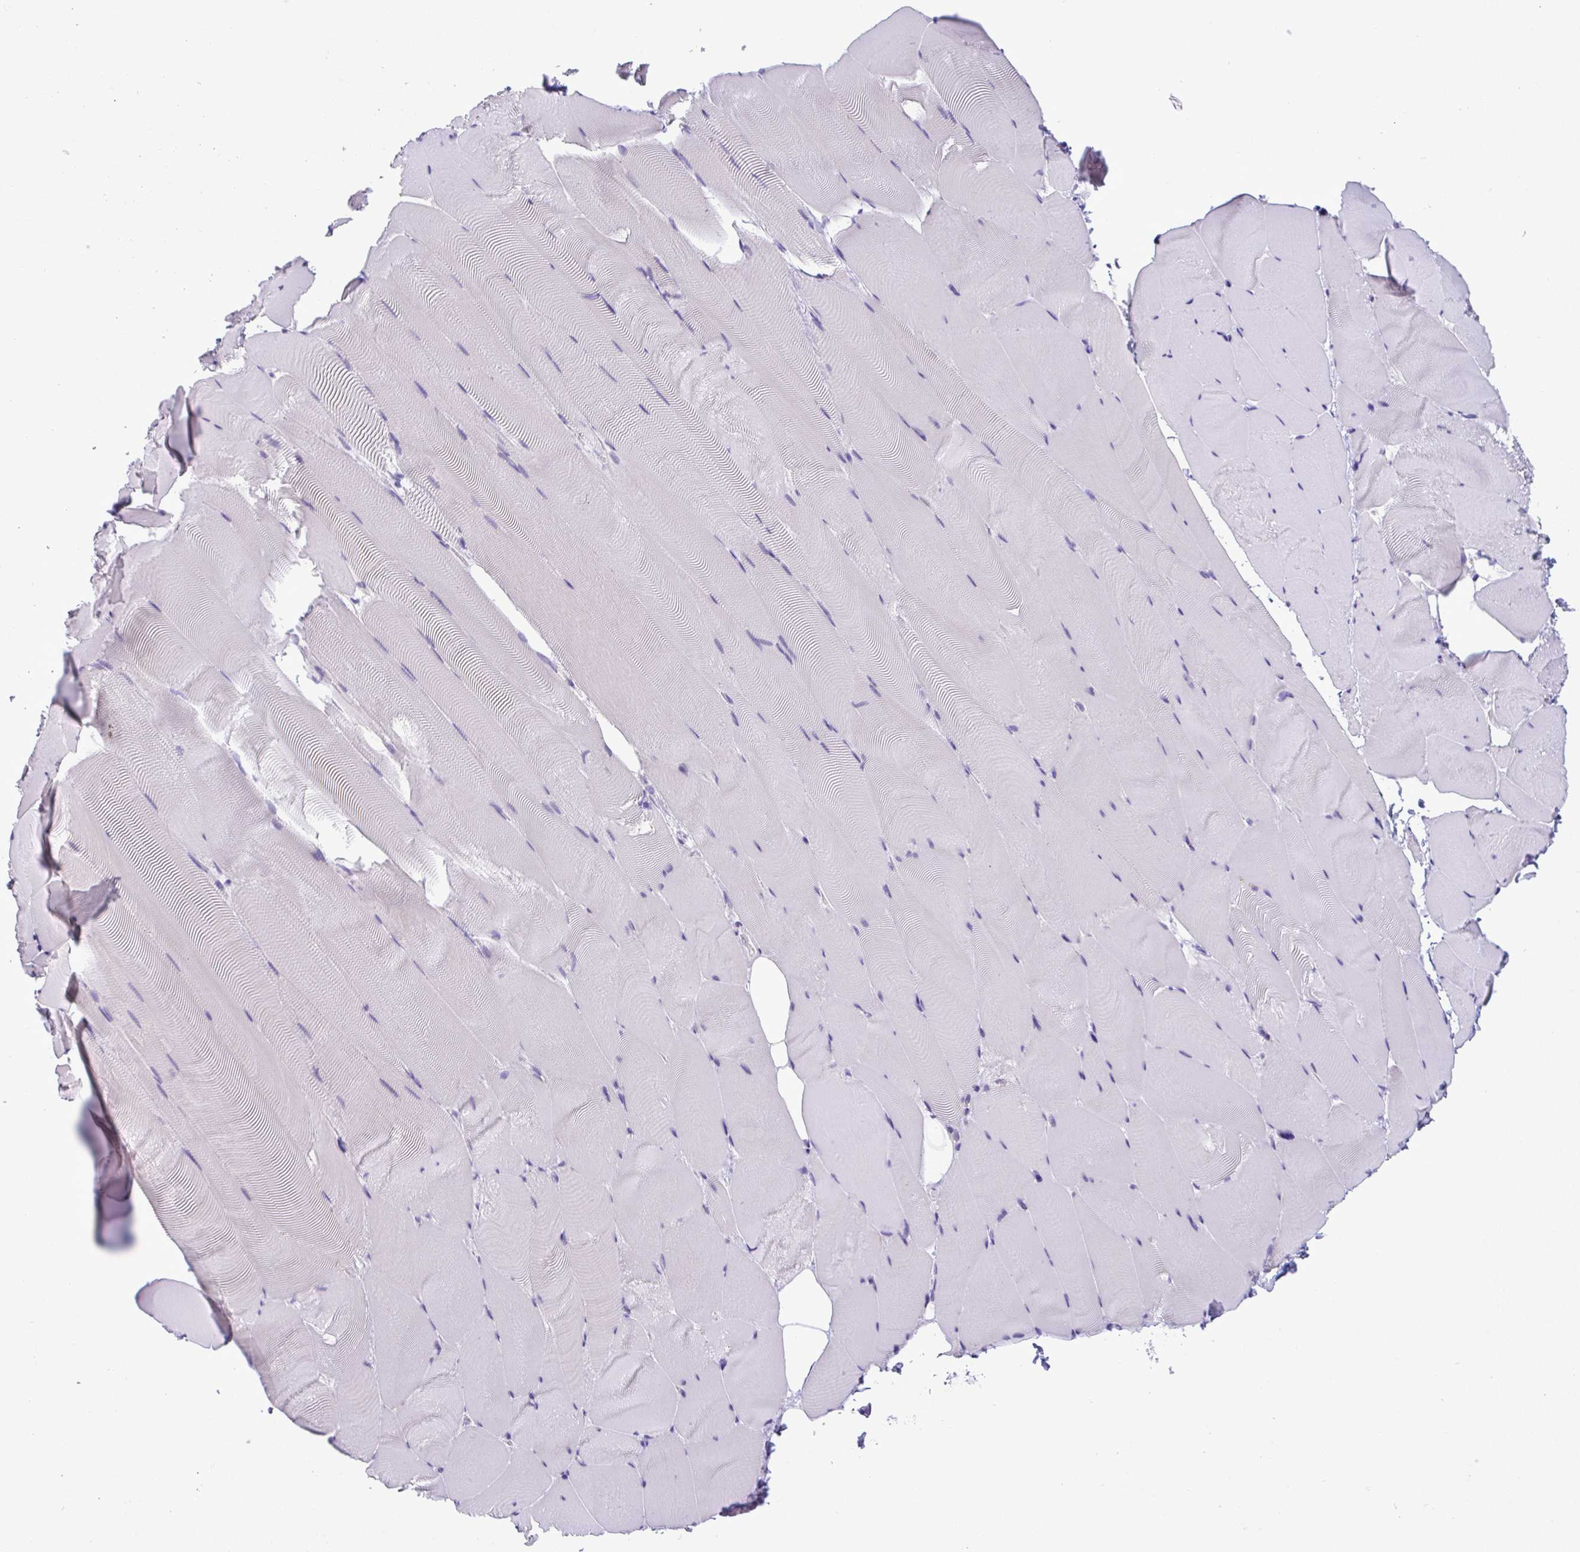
{"staining": {"intensity": "negative", "quantity": "none", "location": "none"}, "tissue": "skeletal muscle", "cell_type": "Myocytes", "image_type": "normal", "snomed": [{"axis": "morphology", "description": "Normal tissue, NOS"}, {"axis": "topography", "description": "Skeletal muscle"}], "caption": "The immunohistochemistry (IHC) photomicrograph has no significant staining in myocytes of skeletal muscle. (DAB (3,3'-diaminobenzidine) immunohistochemistry visualized using brightfield microscopy, high magnification).", "gene": "YBX2", "patient": {"sex": "female", "age": 64}}